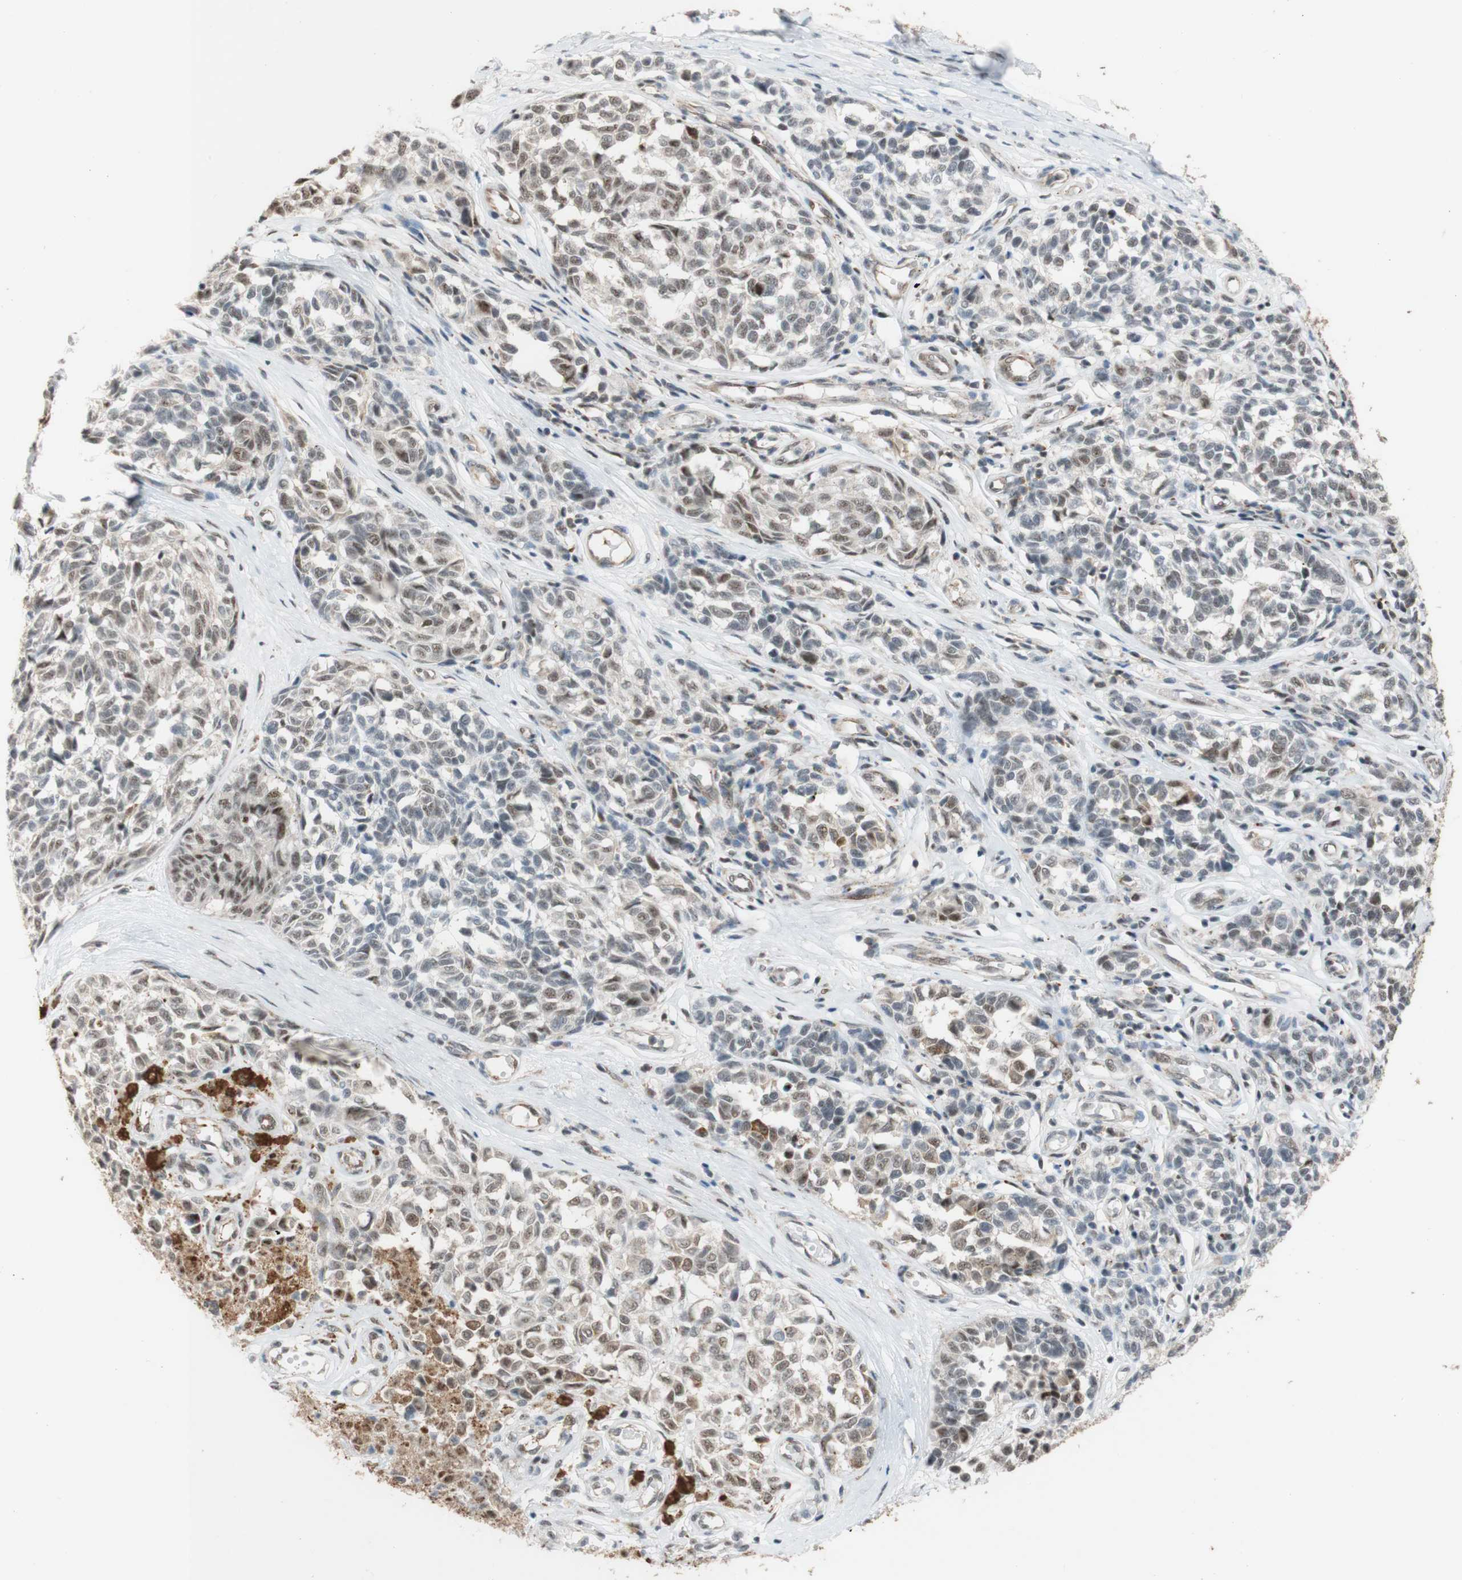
{"staining": {"intensity": "weak", "quantity": "25%-75%", "location": "nuclear"}, "tissue": "melanoma", "cell_type": "Tumor cells", "image_type": "cancer", "snomed": [{"axis": "morphology", "description": "Malignant melanoma, NOS"}, {"axis": "topography", "description": "Skin"}], "caption": "This is an image of immunohistochemistry (IHC) staining of melanoma, which shows weak staining in the nuclear of tumor cells.", "gene": "SAP18", "patient": {"sex": "female", "age": 64}}